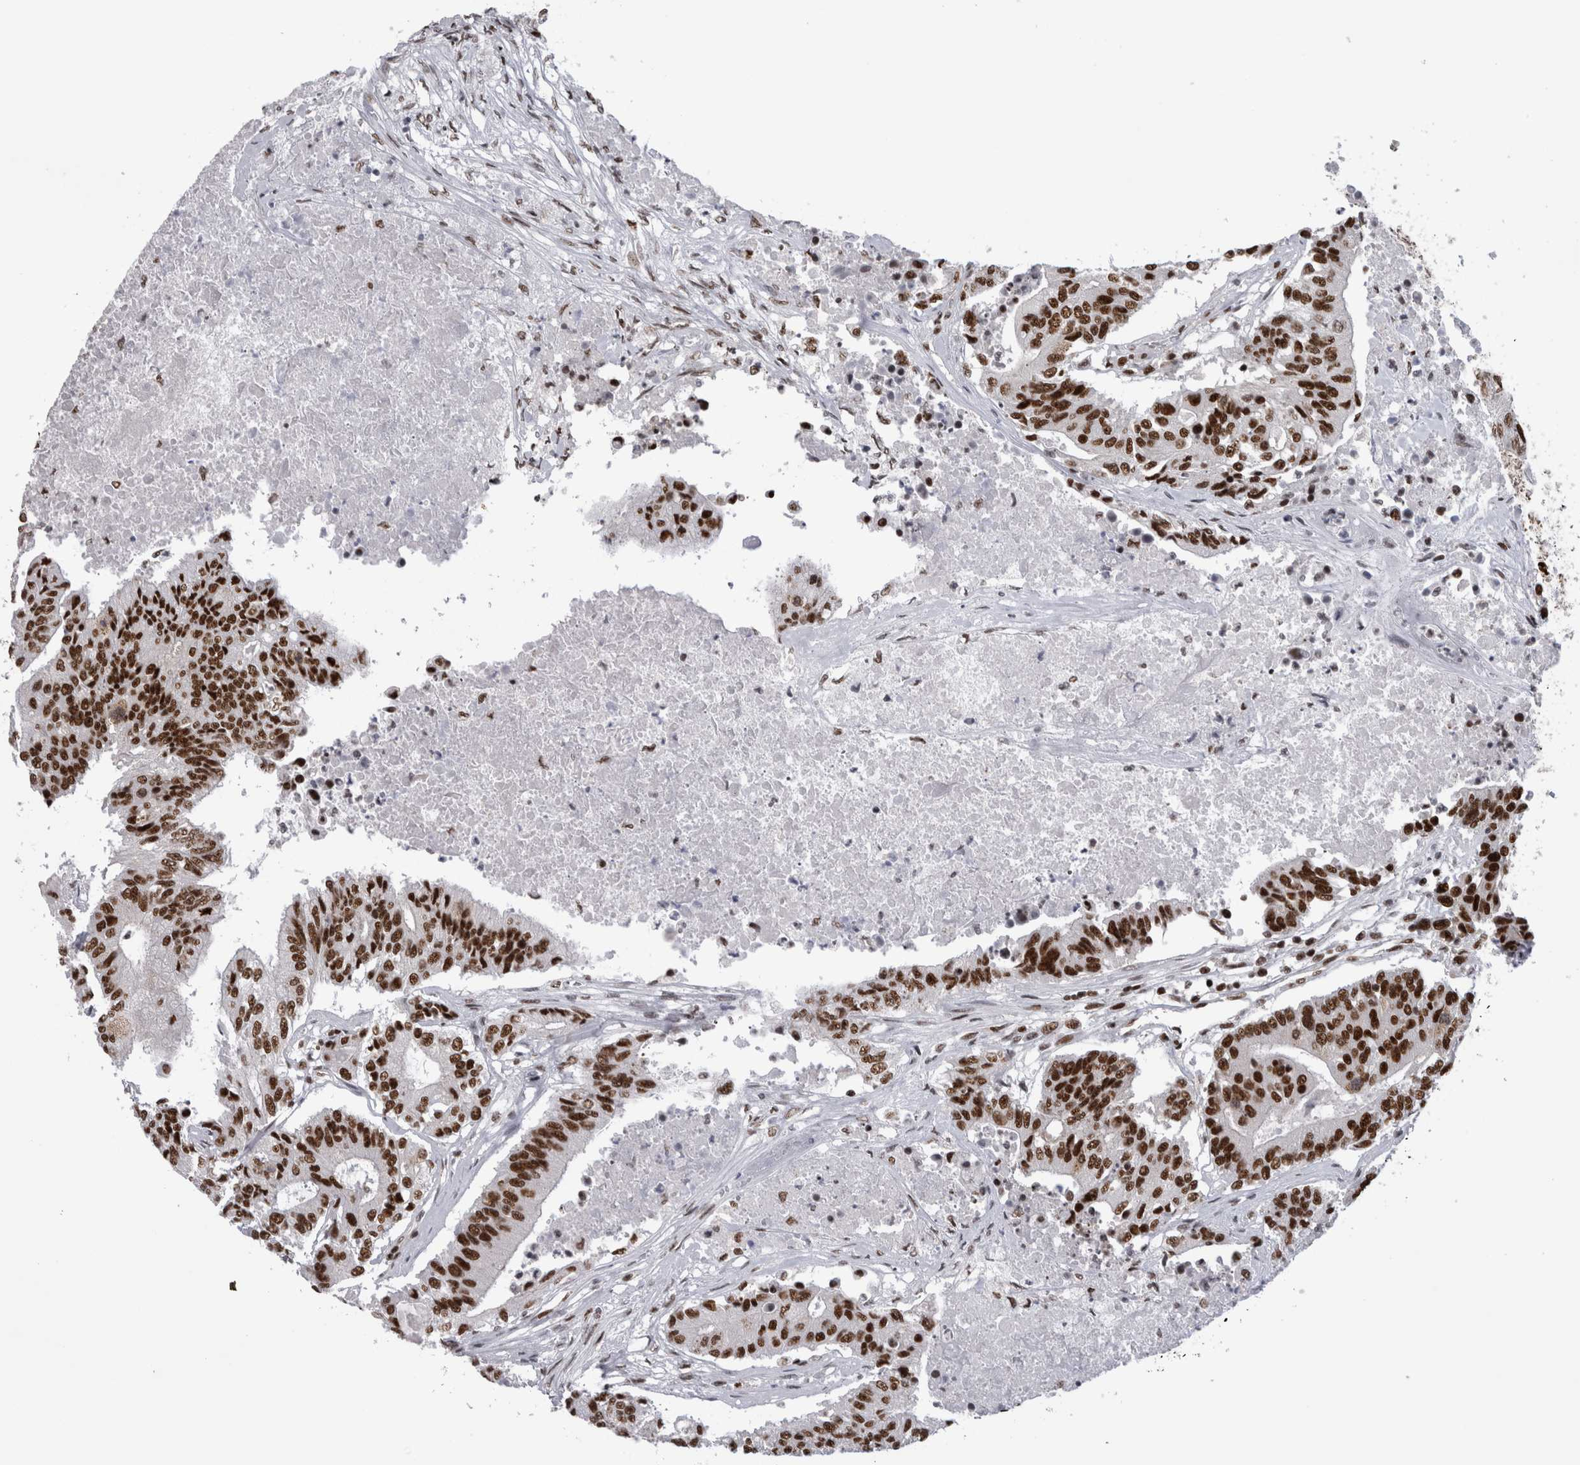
{"staining": {"intensity": "strong", "quantity": ">75%", "location": "nuclear"}, "tissue": "colorectal cancer", "cell_type": "Tumor cells", "image_type": "cancer", "snomed": [{"axis": "morphology", "description": "Adenocarcinoma, NOS"}, {"axis": "topography", "description": "Colon"}], "caption": "There is high levels of strong nuclear expression in tumor cells of colorectal cancer (adenocarcinoma), as demonstrated by immunohistochemical staining (brown color).", "gene": "CDK11A", "patient": {"sex": "female", "age": 77}}